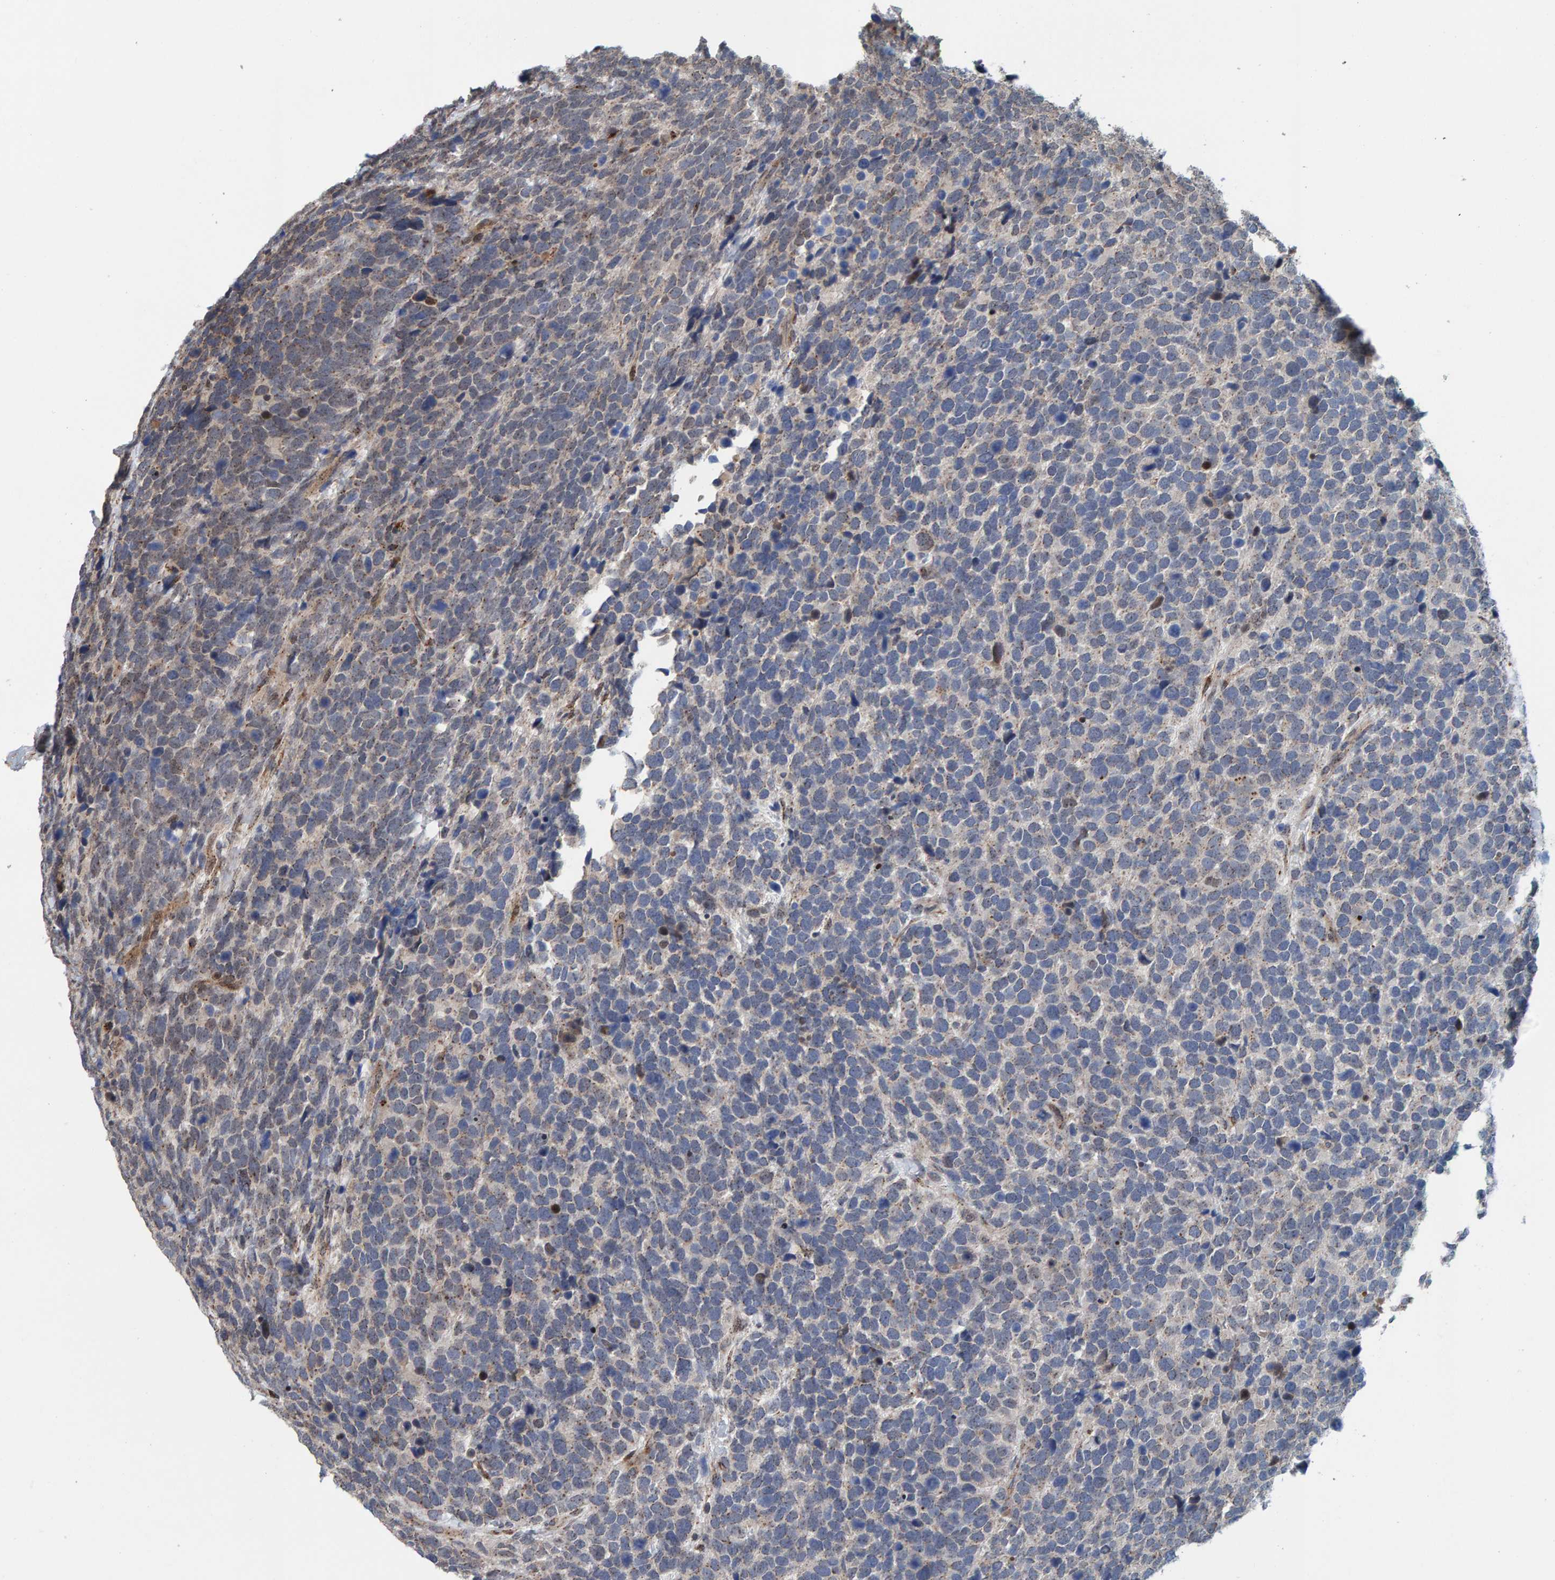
{"staining": {"intensity": "negative", "quantity": "none", "location": "none"}, "tissue": "urothelial cancer", "cell_type": "Tumor cells", "image_type": "cancer", "snomed": [{"axis": "morphology", "description": "Urothelial carcinoma, High grade"}, {"axis": "topography", "description": "Urinary bladder"}], "caption": "High magnification brightfield microscopy of high-grade urothelial carcinoma stained with DAB (brown) and counterstained with hematoxylin (blue): tumor cells show no significant staining. Nuclei are stained in blue.", "gene": "CCDC25", "patient": {"sex": "female", "age": 82}}